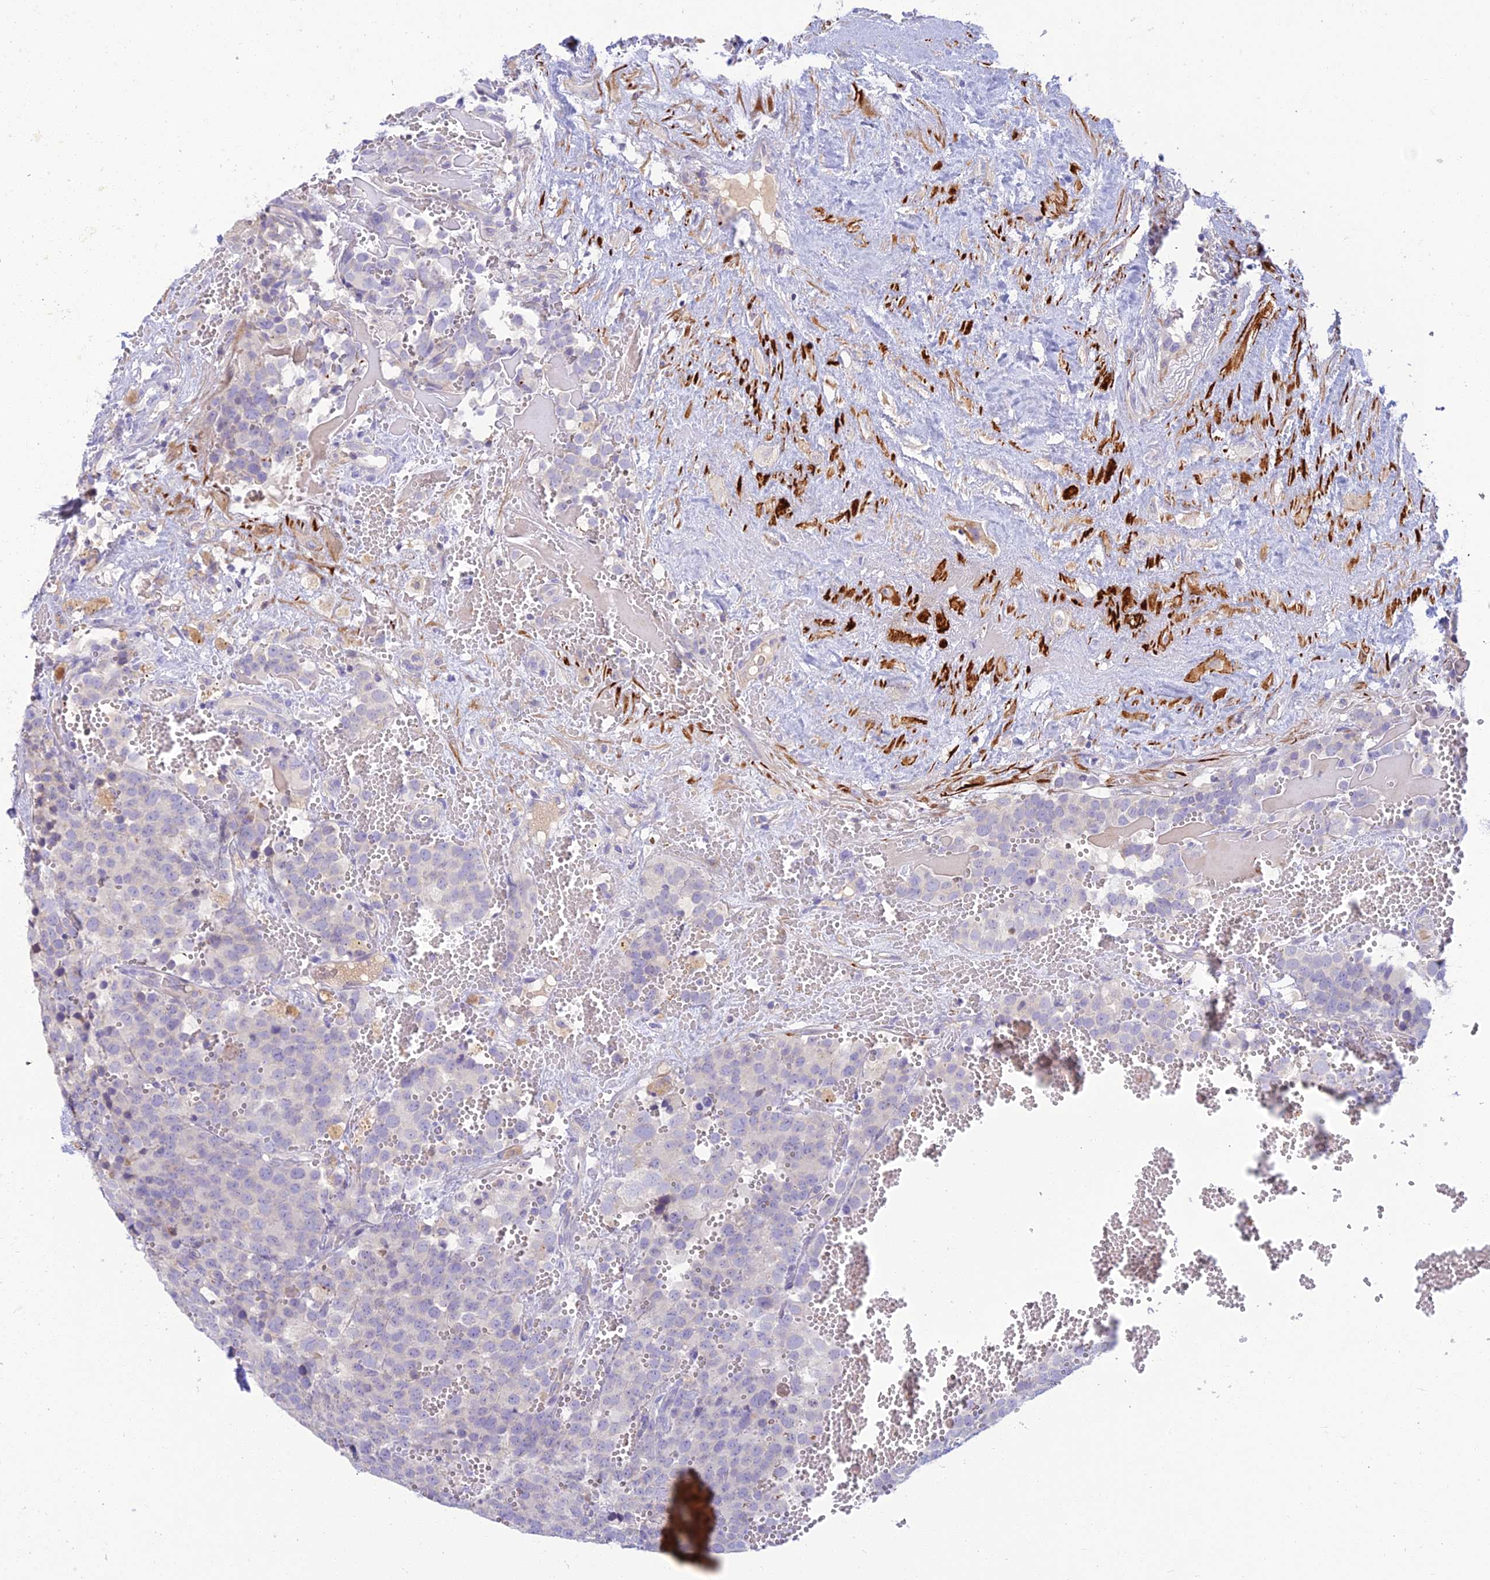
{"staining": {"intensity": "negative", "quantity": "none", "location": "none"}, "tissue": "testis cancer", "cell_type": "Tumor cells", "image_type": "cancer", "snomed": [{"axis": "morphology", "description": "Seminoma, NOS"}, {"axis": "topography", "description": "Testis"}], "caption": "There is no significant staining in tumor cells of testis seminoma.", "gene": "CLIP4", "patient": {"sex": "male", "age": 71}}